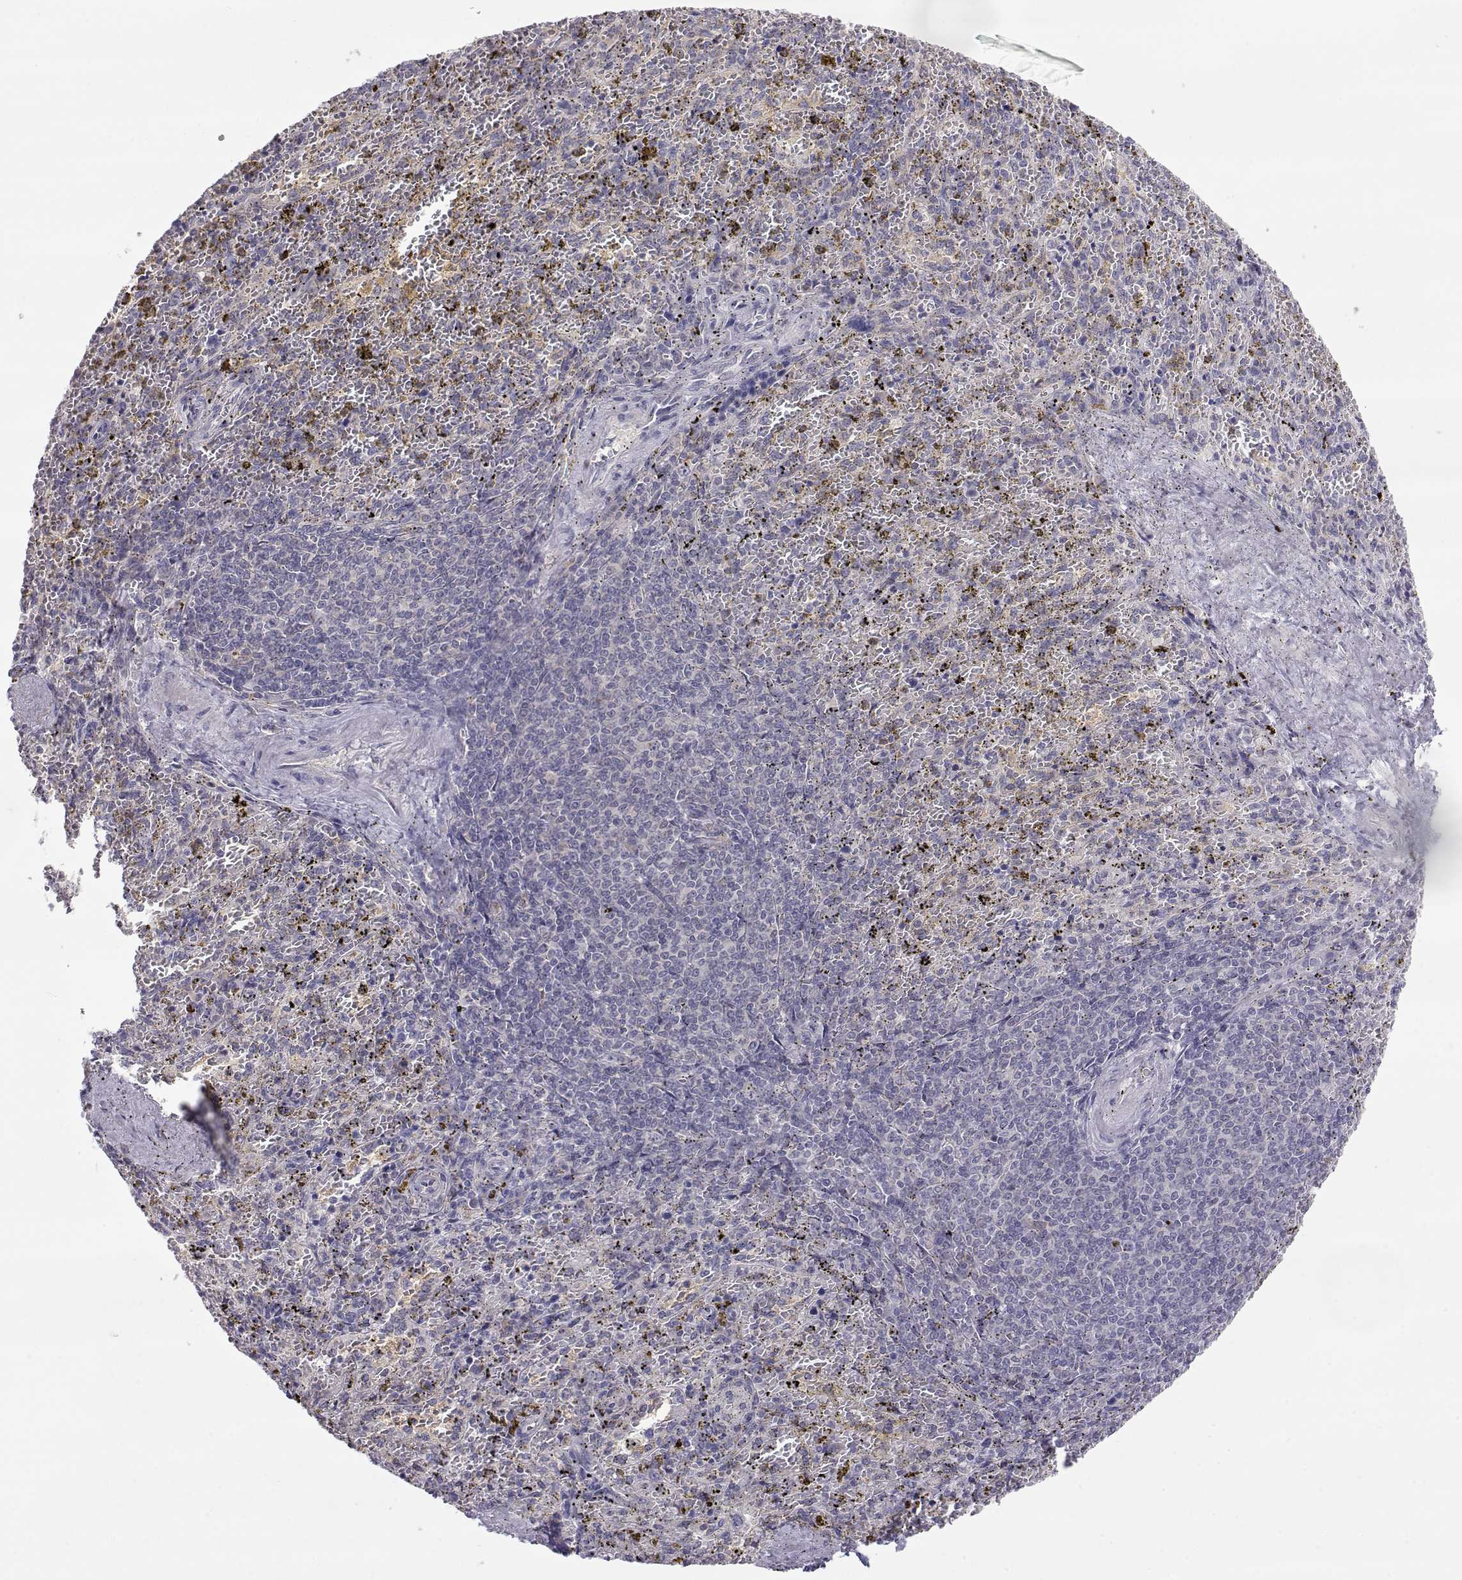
{"staining": {"intensity": "negative", "quantity": "none", "location": "none"}, "tissue": "spleen", "cell_type": "Cells in red pulp", "image_type": "normal", "snomed": [{"axis": "morphology", "description": "Normal tissue, NOS"}, {"axis": "topography", "description": "Spleen"}], "caption": "Micrograph shows no protein staining in cells in red pulp of normal spleen. (DAB (3,3'-diaminobenzidine) immunohistochemistry (IHC) with hematoxylin counter stain).", "gene": "NPVF", "patient": {"sex": "female", "age": 50}}